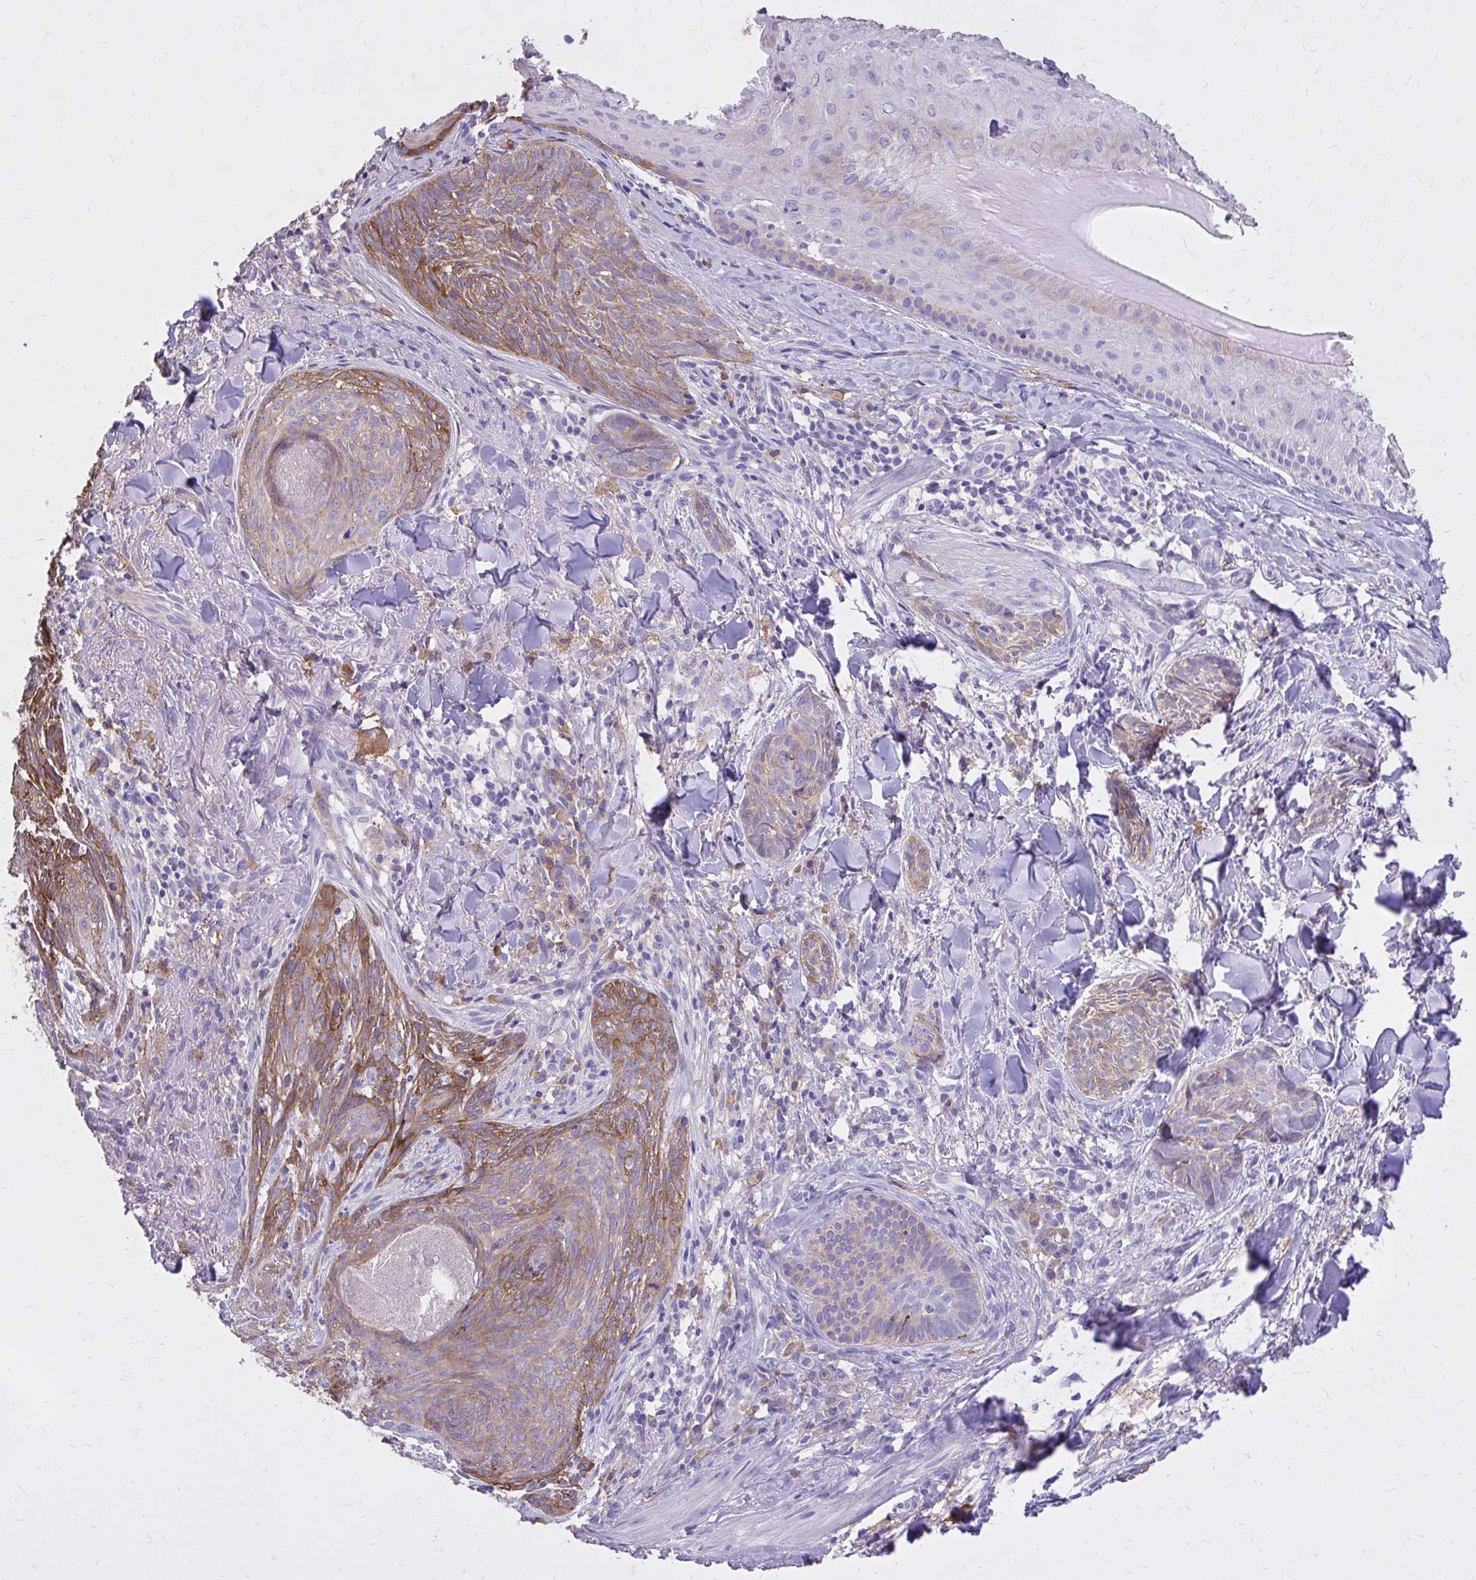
{"staining": {"intensity": "moderate", "quantity": ">75%", "location": "cytoplasmic/membranous"}, "tissue": "skin cancer", "cell_type": "Tumor cells", "image_type": "cancer", "snomed": [{"axis": "morphology", "description": "Basal cell carcinoma"}, {"axis": "topography", "description": "Skin"}], "caption": "IHC histopathology image of neoplastic tissue: skin cancer stained using immunohistochemistry demonstrates medium levels of moderate protein expression localized specifically in the cytoplasmic/membranous of tumor cells, appearing as a cytoplasmic/membranous brown color.", "gene": "EPB41L1", "patient": {"sex": "female", "age": 93}}